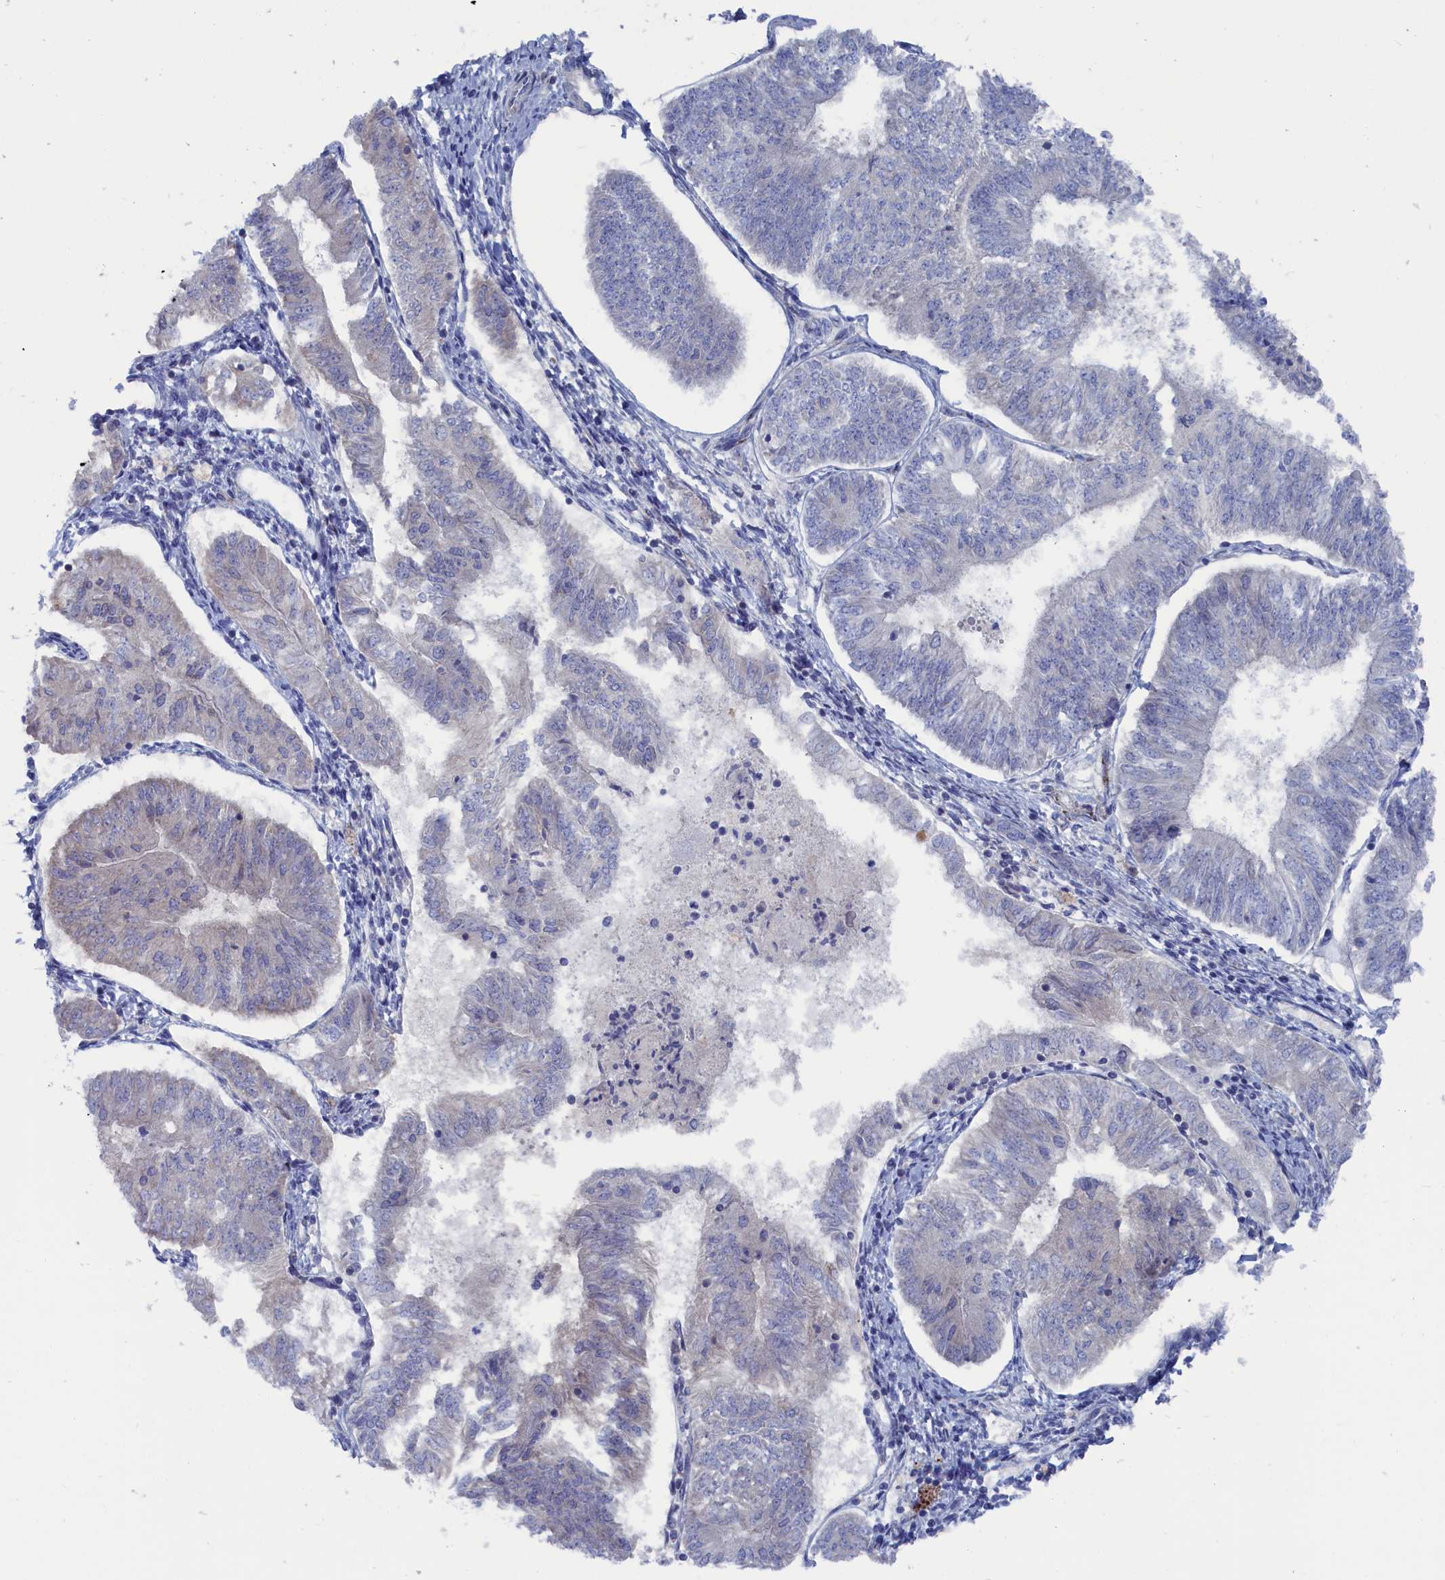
{"staining": {"intensity": "negative", "quantity": "none", "location": "none"}, "tissue": "endometrial cancer", "cell_type": "Tumor cells", "image_type": "cancer", "snomed": [{"axis": "morphology", "description": "Adenocarcinoma, NOS"}, {"axis": "topography", "description": "Endometrium"}], "caption": "Immunohistochemistry histopathology image of neoplastic tissue: human adenocarcinoma (endometrial) stained with DAB displays no significant protein staining in tumor cells.", "gene": "CEND1", "patient": {"sex": "female", "age": 58}}